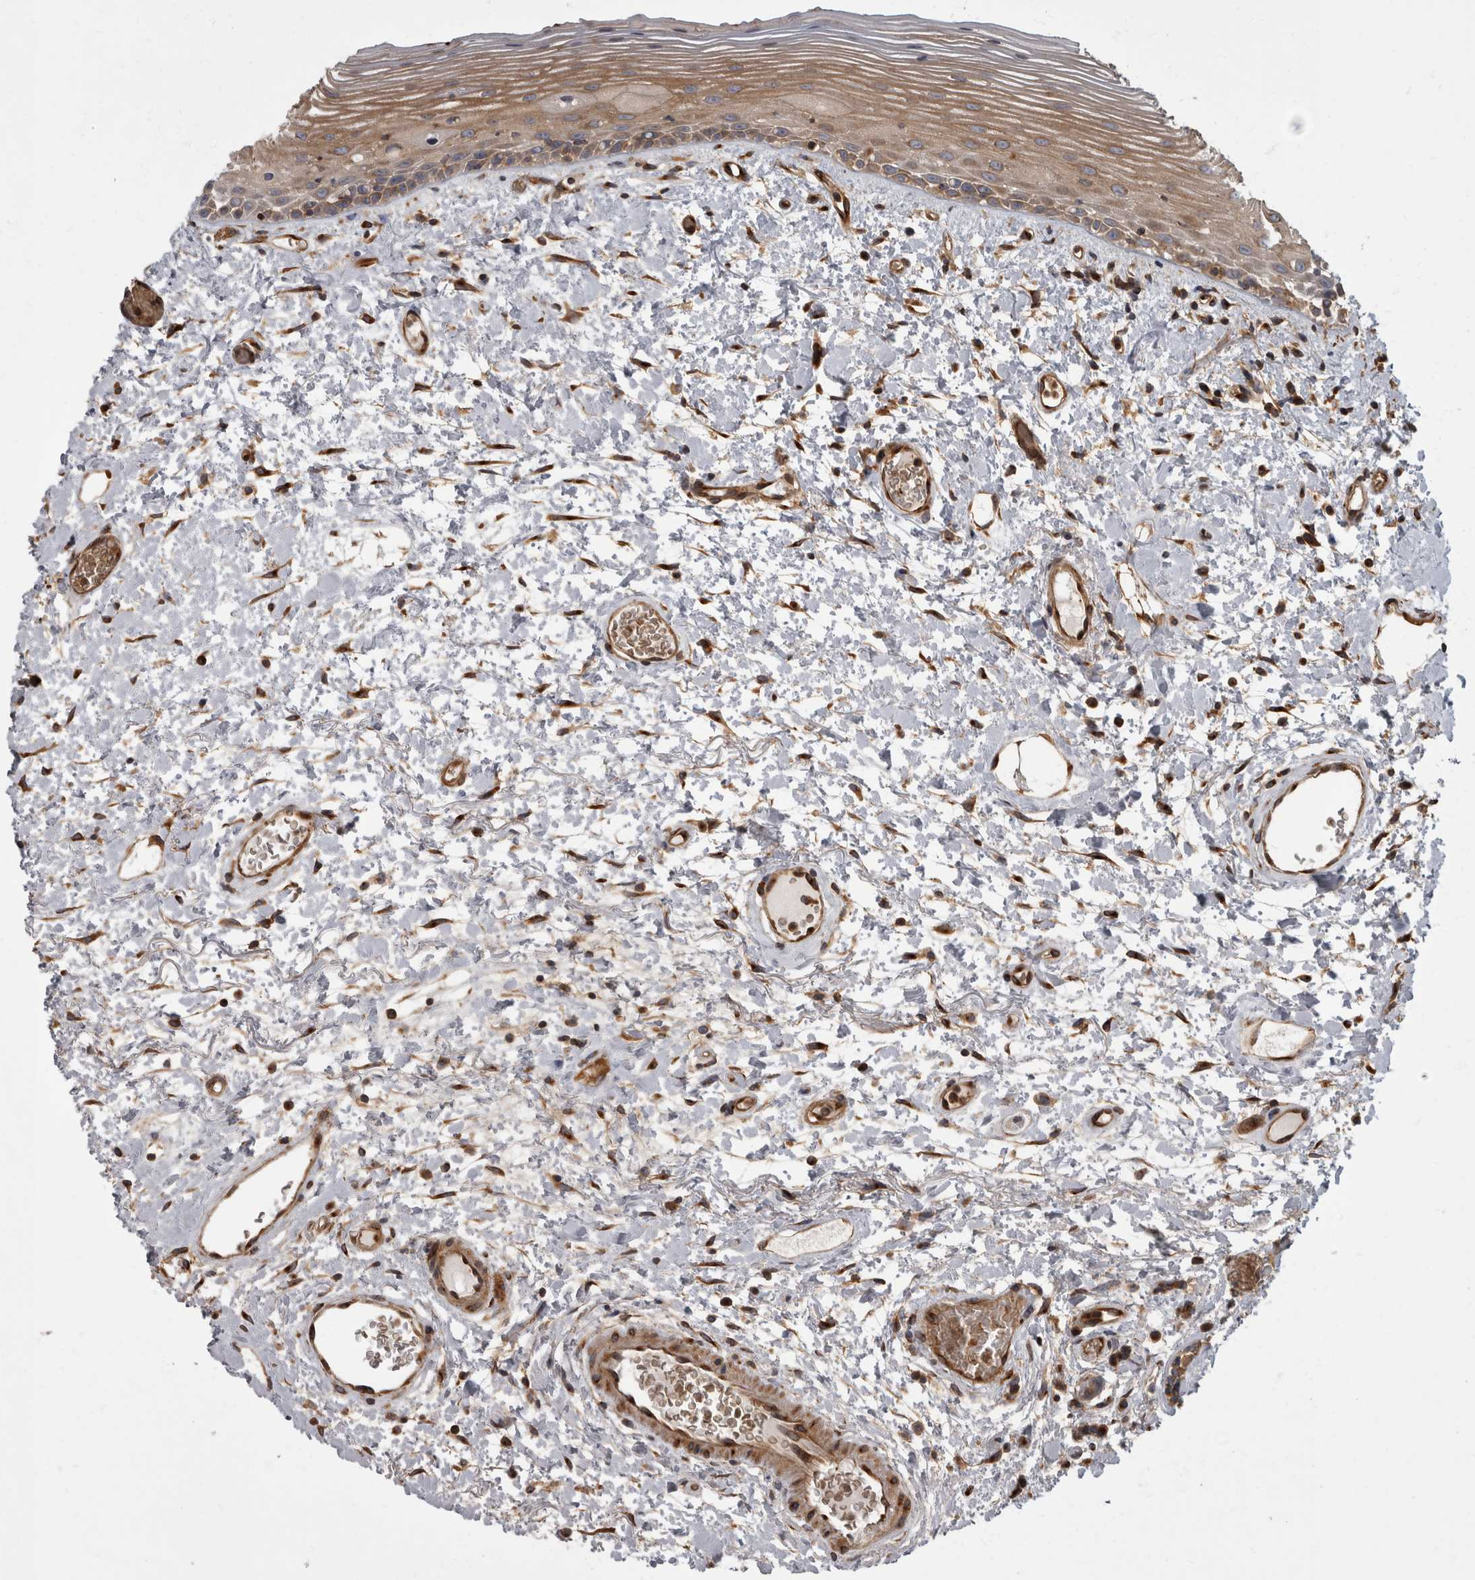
{"staining": {"intensity": "moderate", "quantity": "25%-75%", "location": "cytoplasmic/membranous"}, "tissue": "oral mucosa", "cell_type": "Squamous epithelial cells", "image_type": "normal", "snomed": [{"axis": "morphology", "description": "Normal tissue, NOS"}, {"axis": "topography", "description": "Oral tissue"}], "caption": "A brown stain highlights moderate cytoplasmic/membranous positivity of a protein in squamous epithelial cells of benign oral mucosa.", "gene": "HOOK3", "patient": {"sex": "female", "age": 76}}